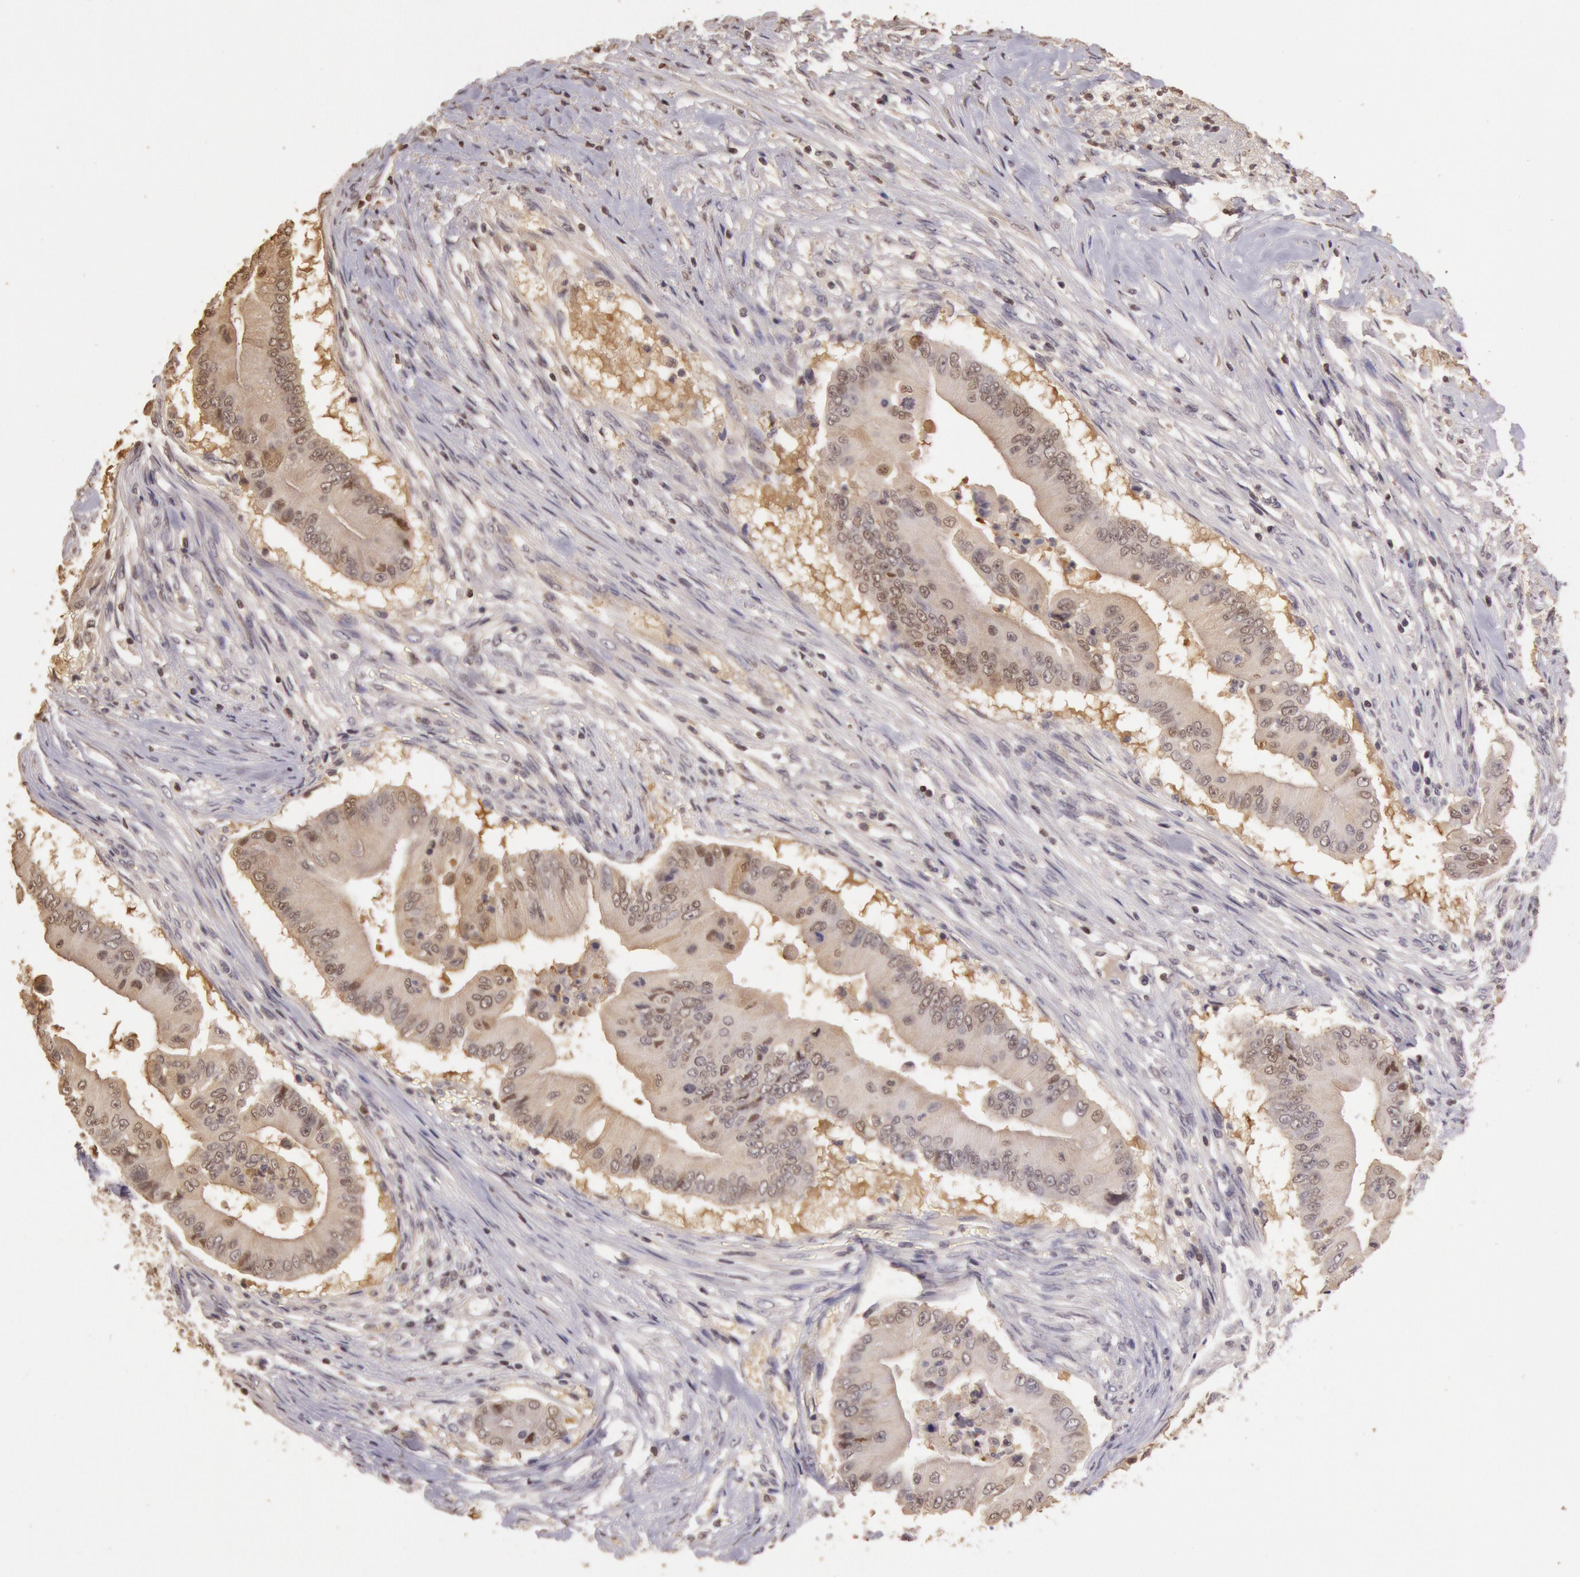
{"staining": {"intensity": "weak", "quantity": "25%-75%", "location": "cytoplasmic/membranous,nuclear"}, "tissue": "pancreatic cancer", "cell_type": "Tumor cells", "image_type": "cancer", "snomed": [{"axis": "morphology", "description": "Adenocarcinoma, NOS"}, {"axis": "topography", "description": "Pancreas"}], "caption": "Brown immunohistochemical staining in pancreatic cancer (adenocarcinoma) reveals weak cytoplasmic/membranous and nuclear expression in about 25%-75% of tumor cells.", "gene": "SOD1", "patient": {"sex": "male", "age": 62}}